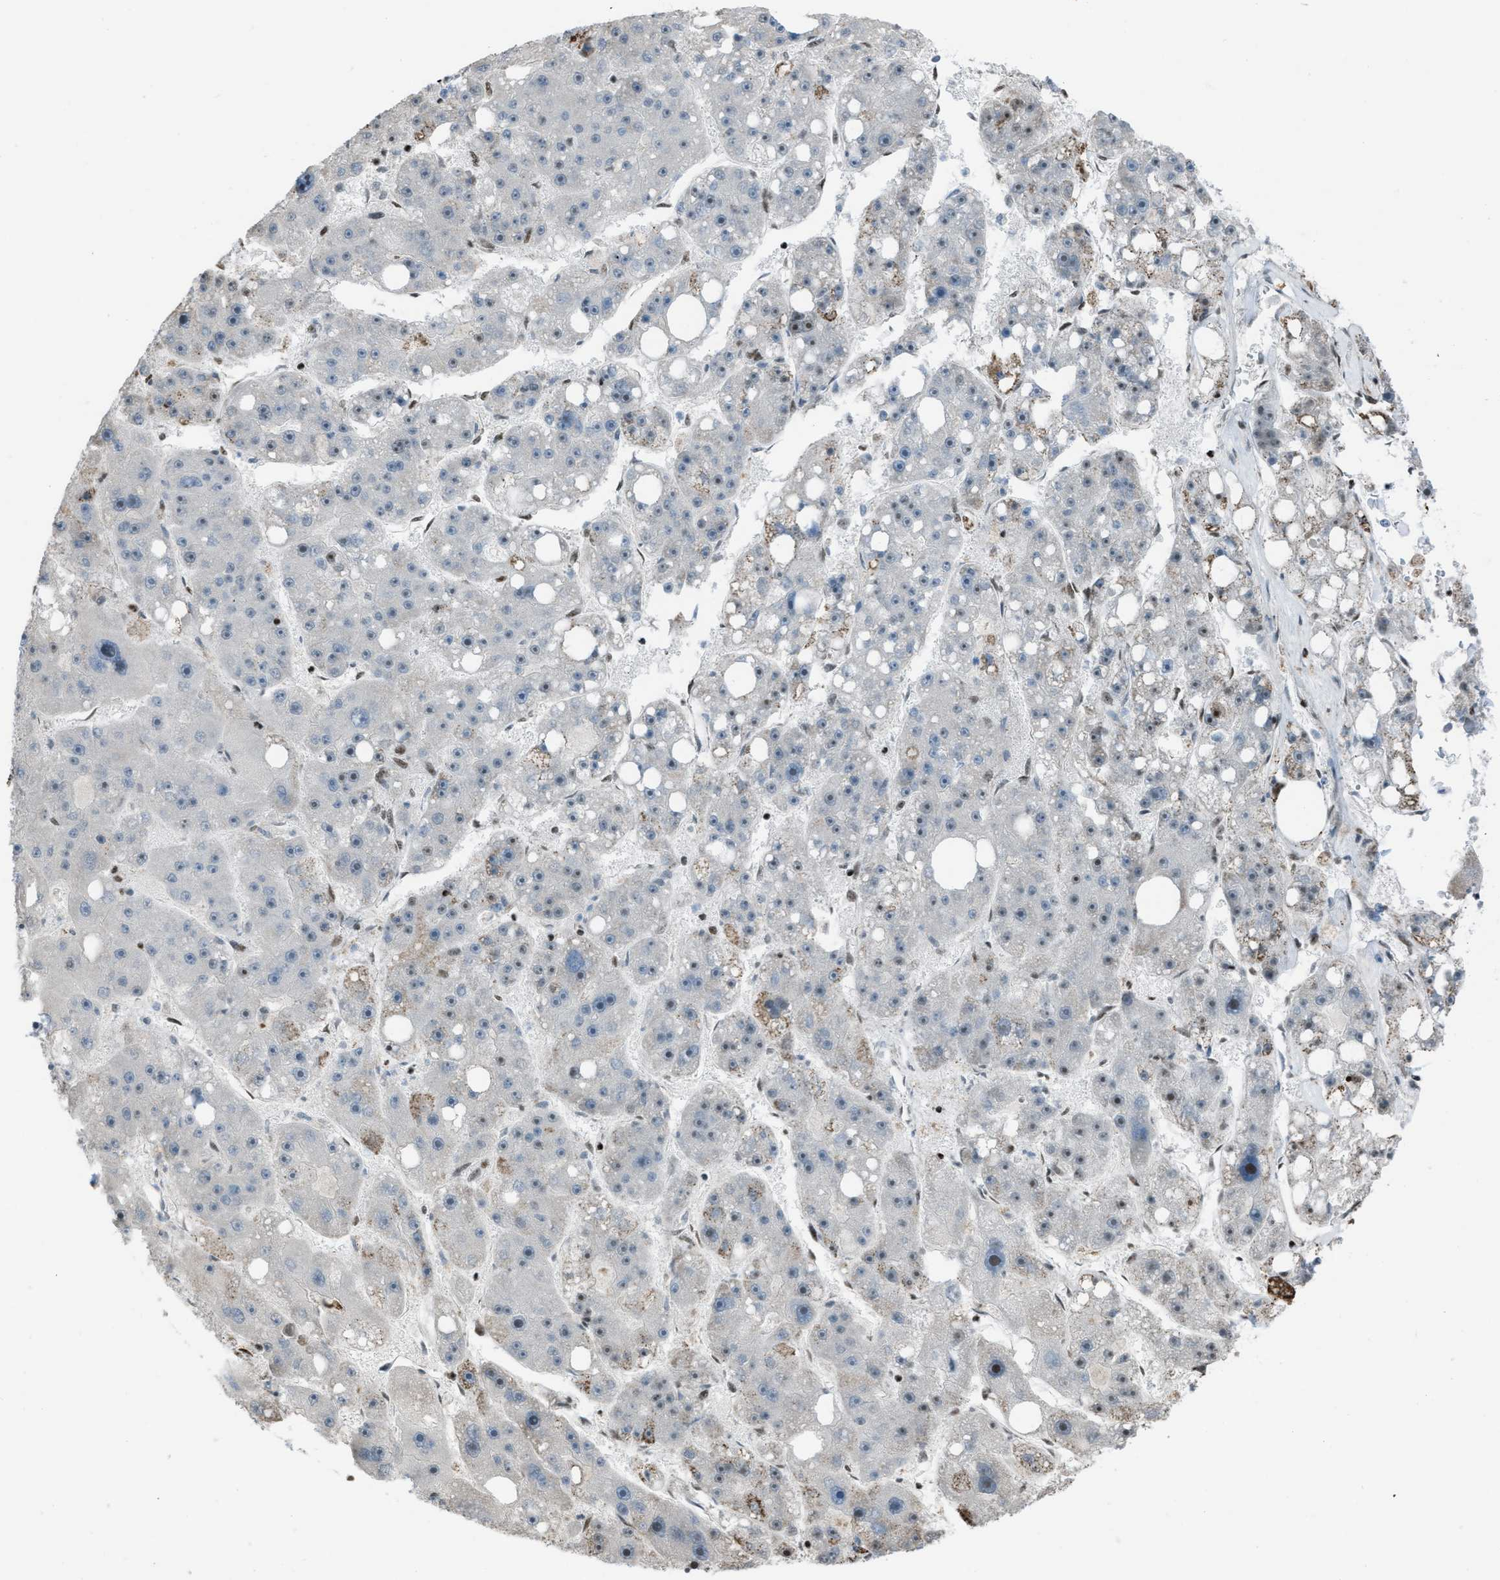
{"staining": {"intensity": "moderate", "quantity": "<25%", "location": "nuclear"}, "tissue": "liver cancer", "cell_type": "Tumor cells", "image_type": "cancer", "snomed": [{"axis": "morphology", "description": "Carcinoma, Hepatocellular, NOS"}, {"axis": "topography", "description": "Liver"}], "caption": "An immunohistochemistry (IHC) image of neoplastic tissue is shown. Protein staining in brown highlights moderate nuclear positivity in liver cancer (hepatocellular carcinoma) within tumor cells.", "gene": "SLFN5", "patient": {"sex": "female", "age": 61}}